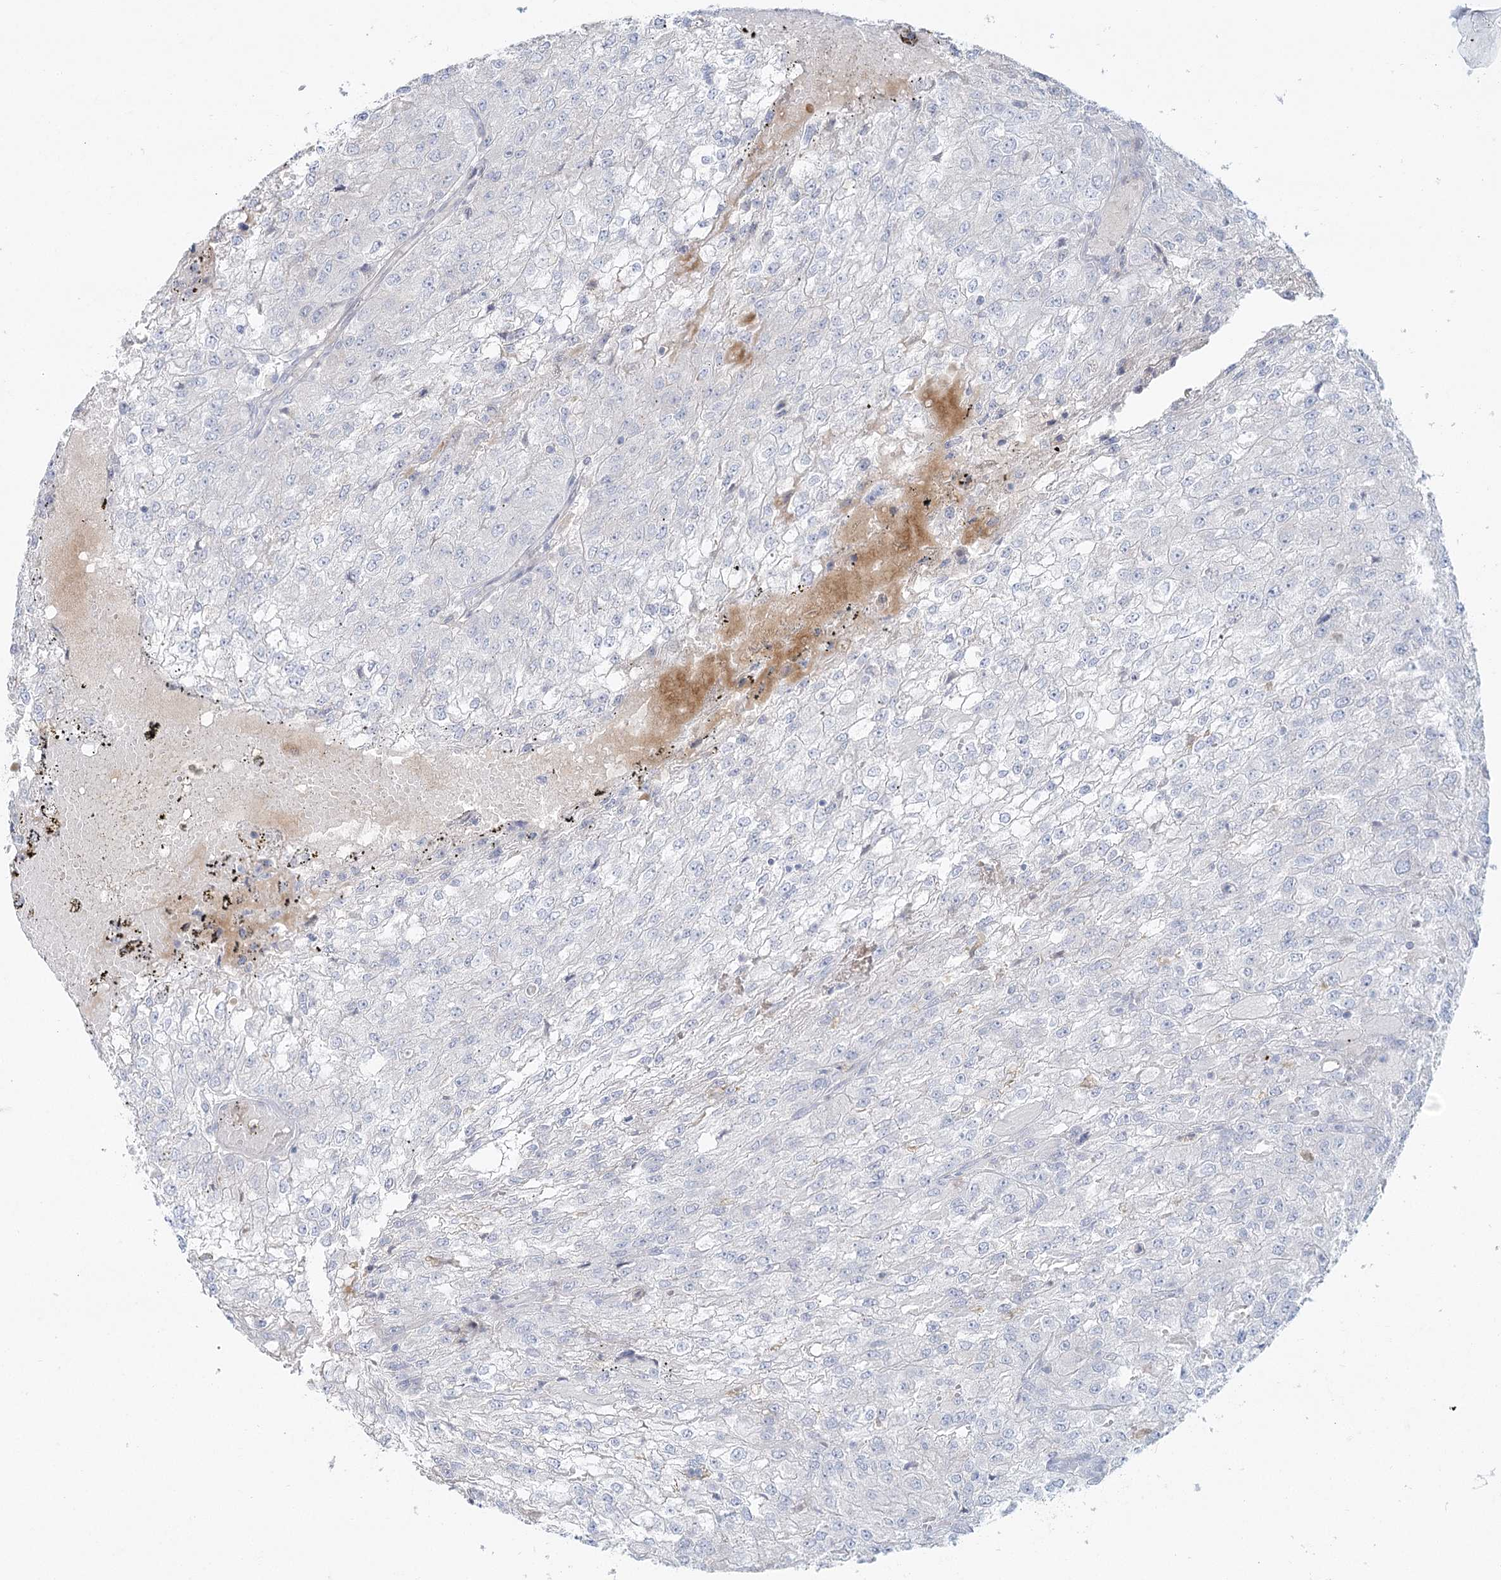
{"staining": {"intensity": "negative", "quantity": "none", "location": "none"}, "tissue": "renal cancer", "cell_type": "Tumor cells", "image_type": "cancer", "snomed": [{"axis": "morphology", "description": "Adenocarcinoma, NOS"}, {"axis": "topography", "description": "Kidney"}], "caption": "Tumor cells are negative for protein expression in human renal cancer.", "gene": "DMGDH", "patient": {"sex": "female", "age": 54}}